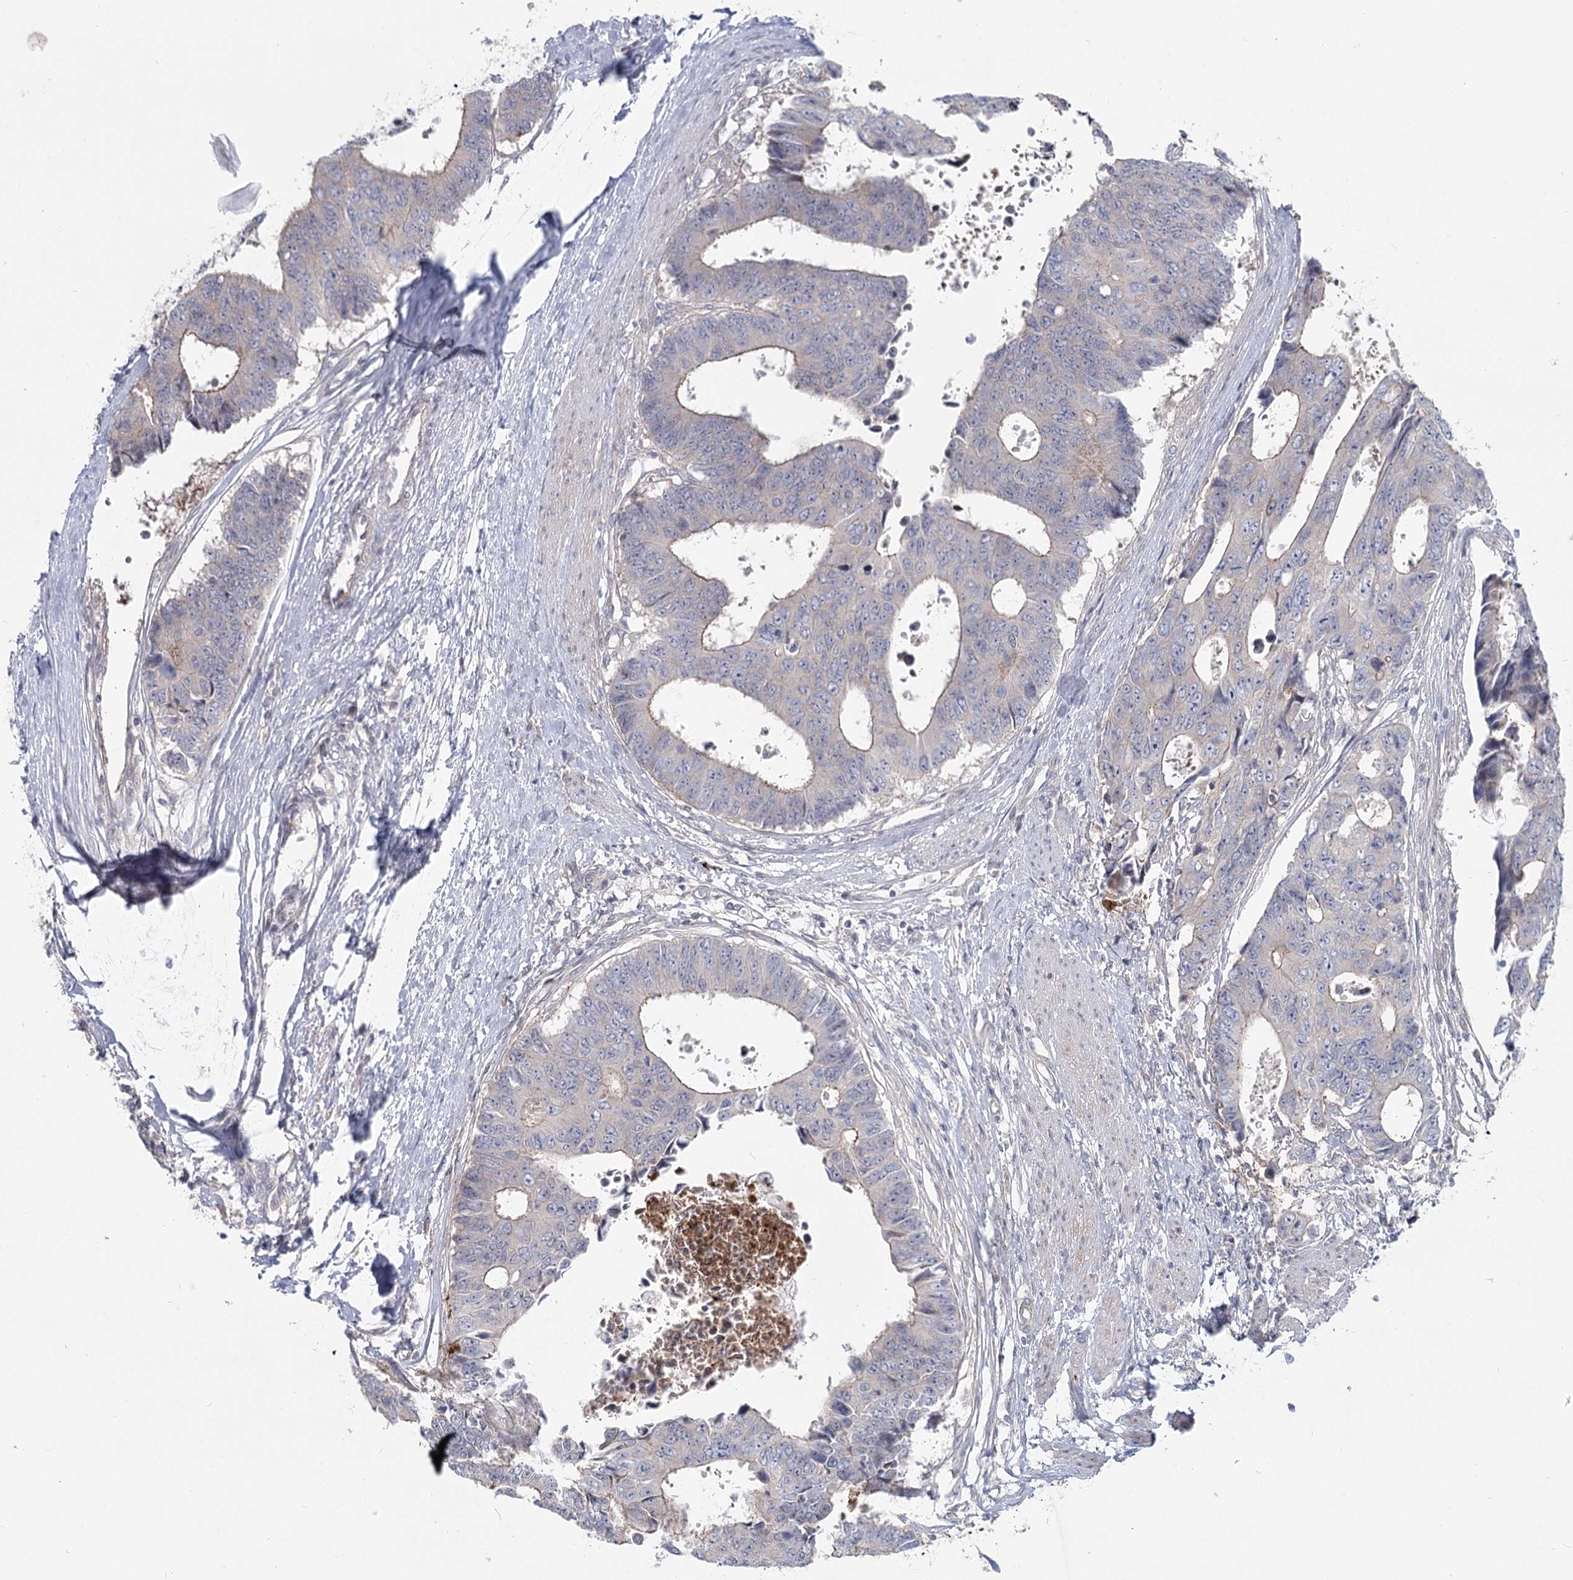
{"staining": {"intensity": "negative", "quantity": "none", "location": "none"}, "tissue": "colorectal cancer", "cell_type": "Tumor cells", "image_type": "cancer", "snomed": [{"axis": "morphology", "description": "Adenocarcinoma, NOS"}, {"axis": "topography", "description": "Rectum"}], "caption": "High power microscopy photomicrograph of an immunohistochemistry (IHC) image of colorectal cancer, revealing no significant expression in tumor cells. Brightfield microscopy of IHC stained with DAB (brown) and hematoxylin (blue), captured at high magnification.", "gene": "SPINK13", "patient": {"sex": "male", "age": 84}}